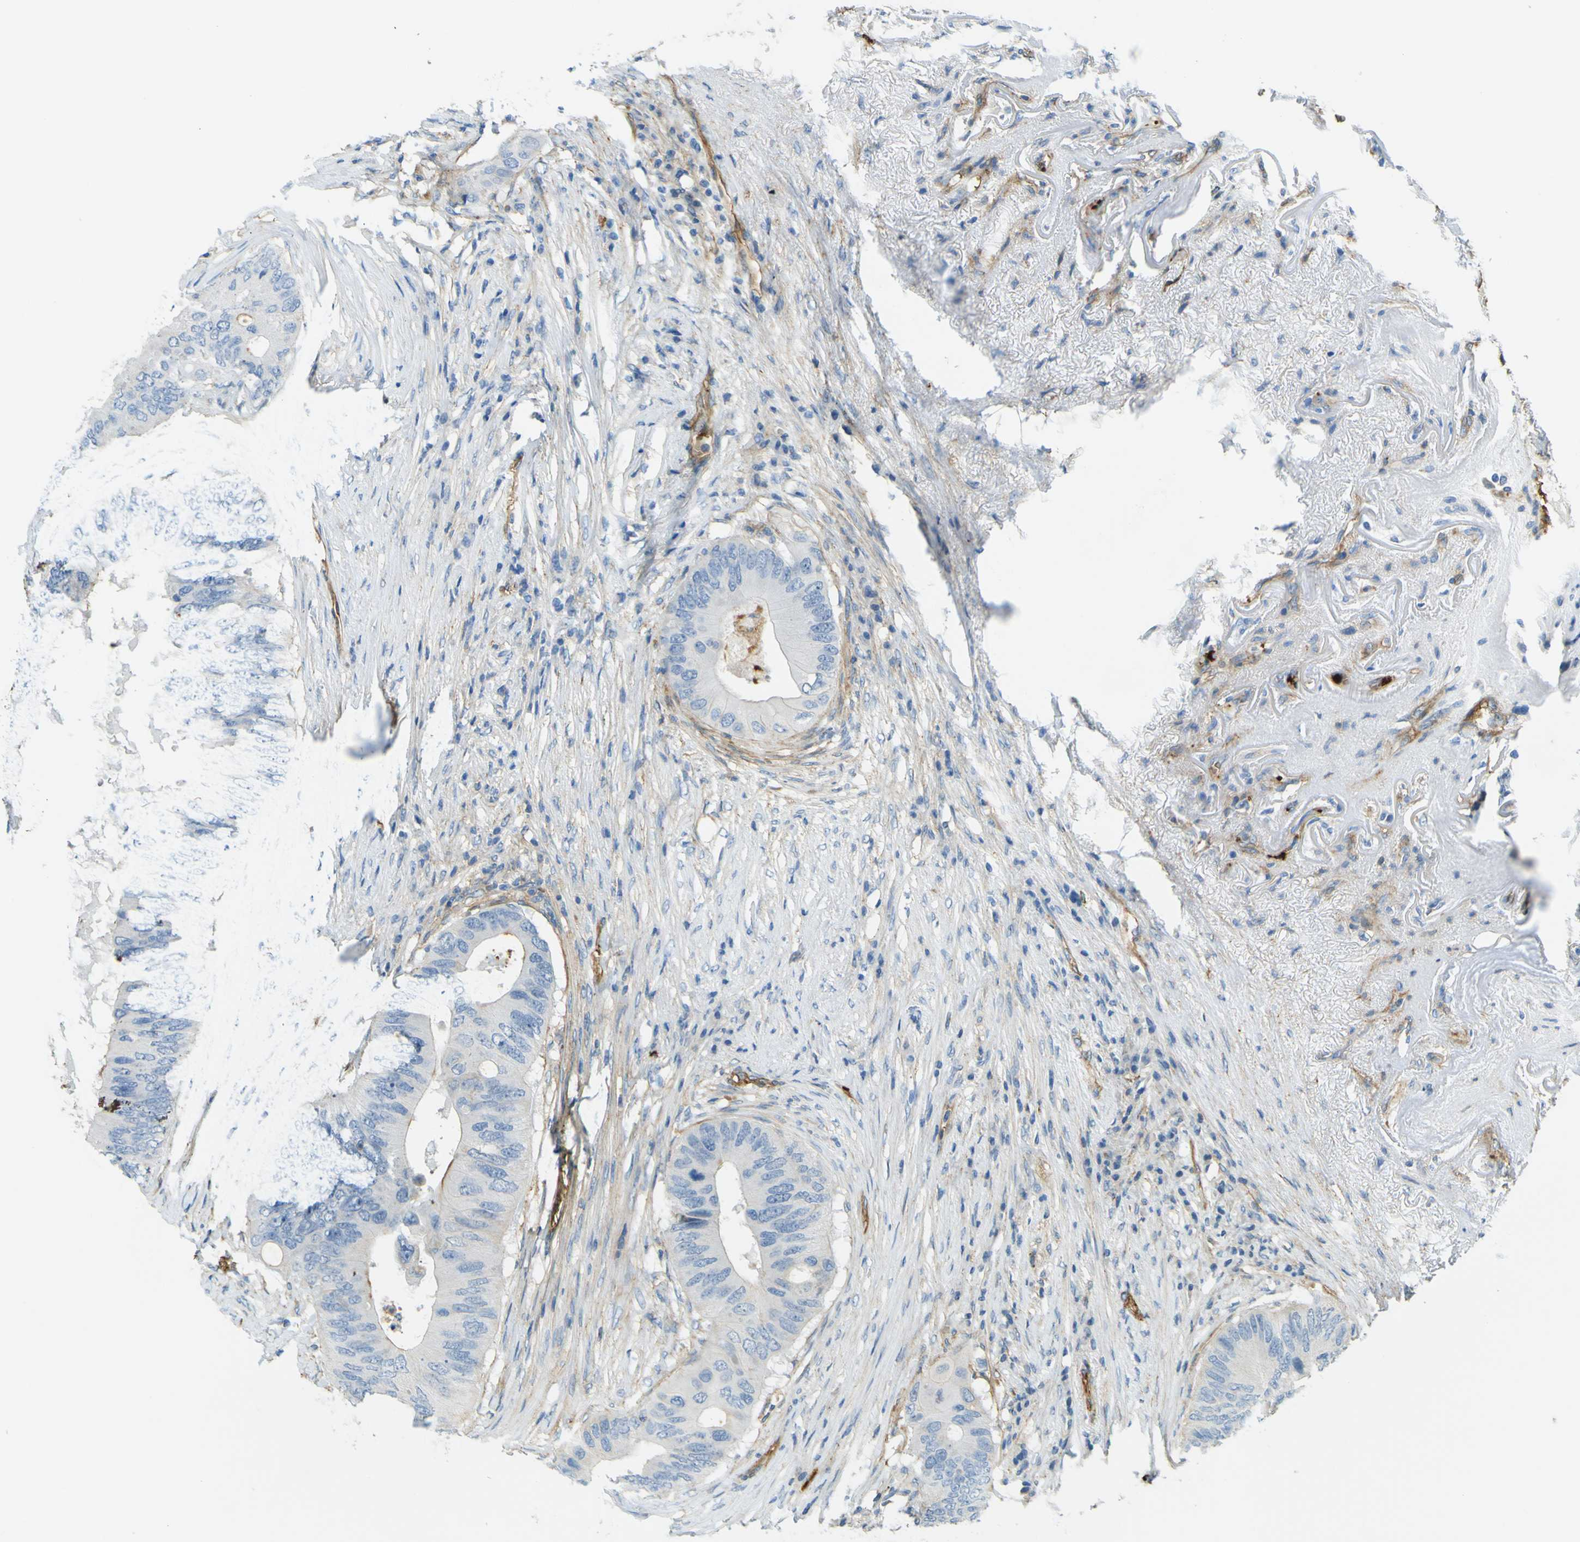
{"staining": {"intensity": "negative", "quantity": "none", "location": "none"}, "tissue": "colorectal cancer", "cell_type": "Tumor cells", "image_type": "cancer", "snomed": [{"axis": "morphology", "description": "Adenocarcinoma, NOS"}, {"axis": "topography", "description": "Colon"}], "caption": "Immunohistochemical staining of colorectal cancer (adenocarcinoma) reveals no significant expression in tumor cells. (Immunohistochemistry, brightfield microscopy, high magnification).", "gene": "PLXDC1", "patient": {"sex": "male", "age": 71}}